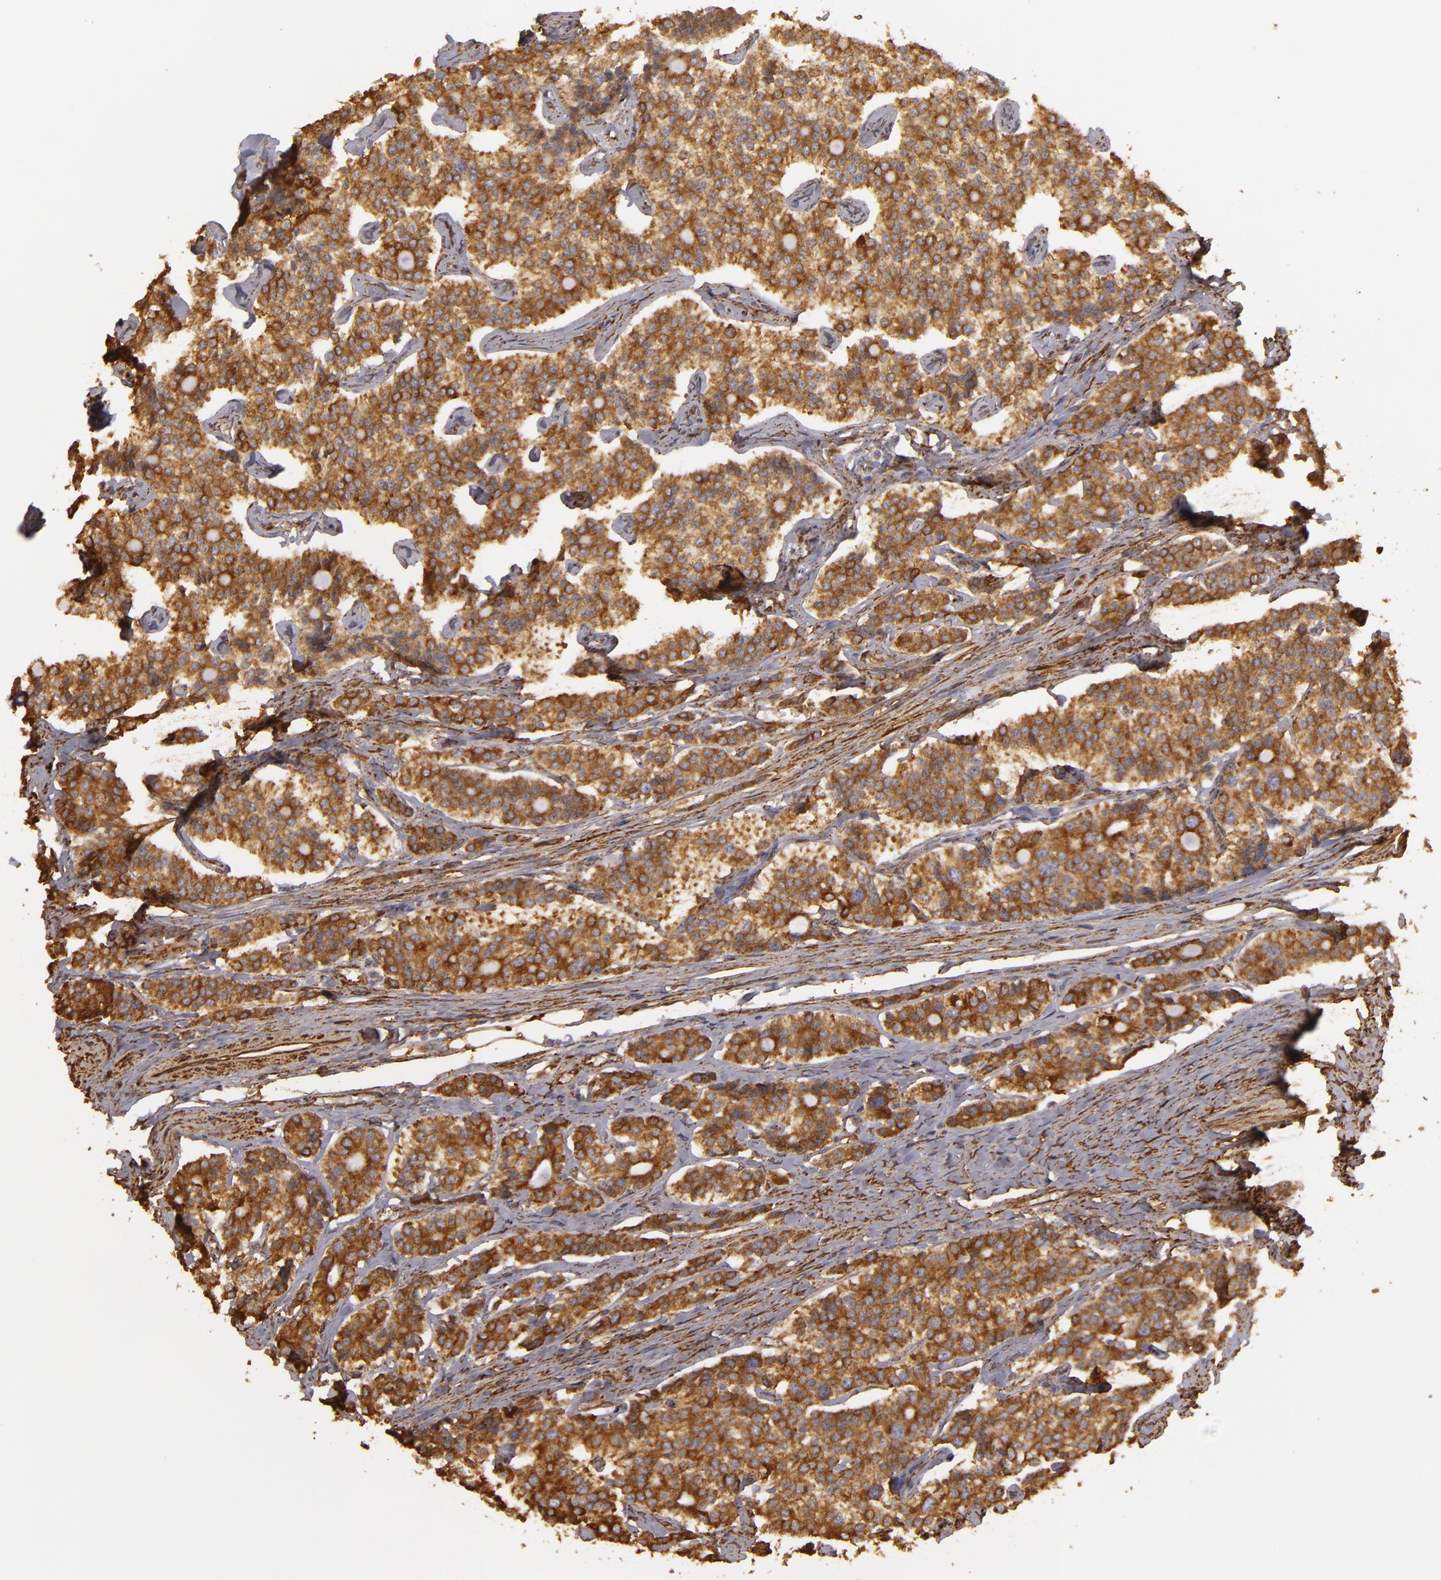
{"staining": {"intensity": "strong", "quantity": ">75%", "location": "cytoplasmic/membranous"}, "tissue": "carcinoid", "cell_type": "Tumor cells", "image_type": "cancer", "snomed": [{"axis": "morphology", "description": "Carcinoid, malignant, NOS"}, {"axis": "topography", "description": "Small intestine"}], "caption": "This image reveals immunohistochemistry staining of carcinoid, with high strong cytoplasmic/membranous positivity in approximately >75% of tumor cells.", "gene": "CYB5R3", "patient": {"sex": "male", "age": 63}}